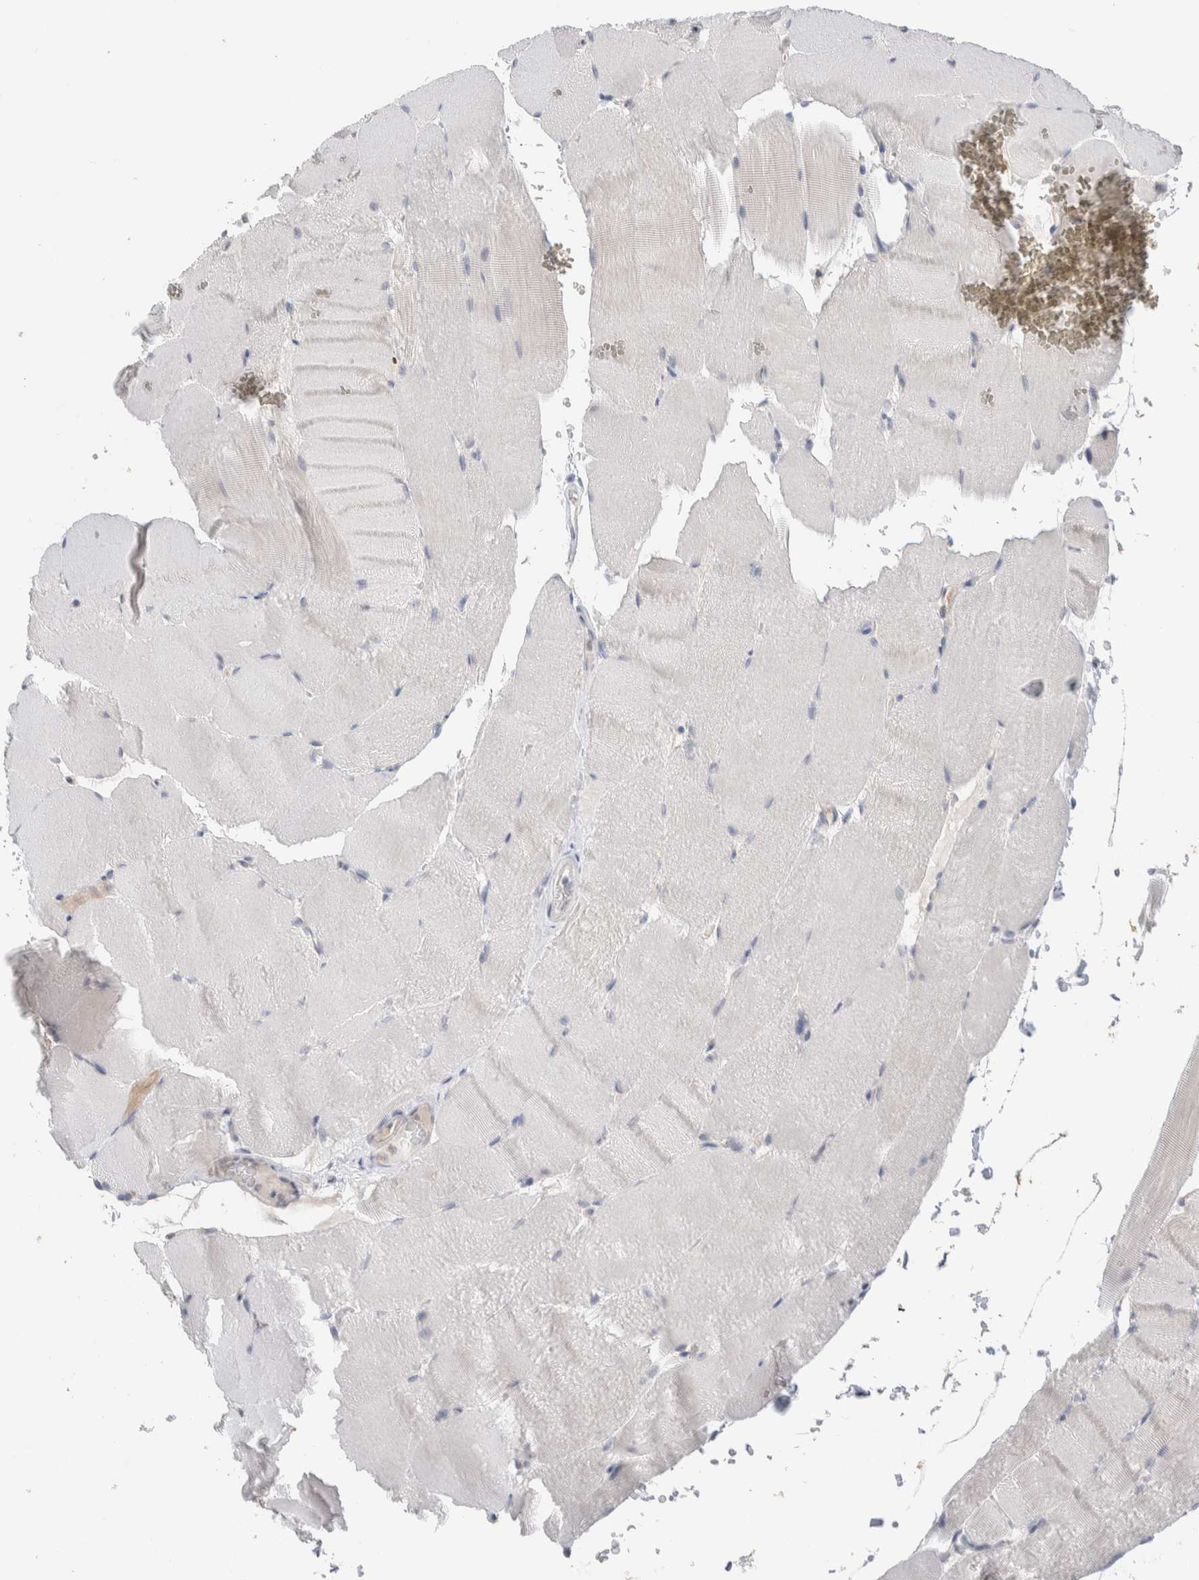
{"staining": {"intensity": "negative", "quantity": "none", "location": "none"}, "tissue": "skeletal muscle", "cell_type": "Myocytes", "image_type": "normal", "snomed": [{"axis": "morphology", "description": "Normal tissue, NOS"}, {"axis": "topography", "description": "Skeletal muscle"}, {"axis": "topography", "description": "Parathyroid gland"}], "caption": "The IHC photomicrograph has no significant staining in myocytes of skeletal muscle. The staining is performed using DAB brown chromogen with nuclei counter-stained in using hematoxylin.", "gene": "RUSF1", "patient": {"sex": "female", "age": 37}}